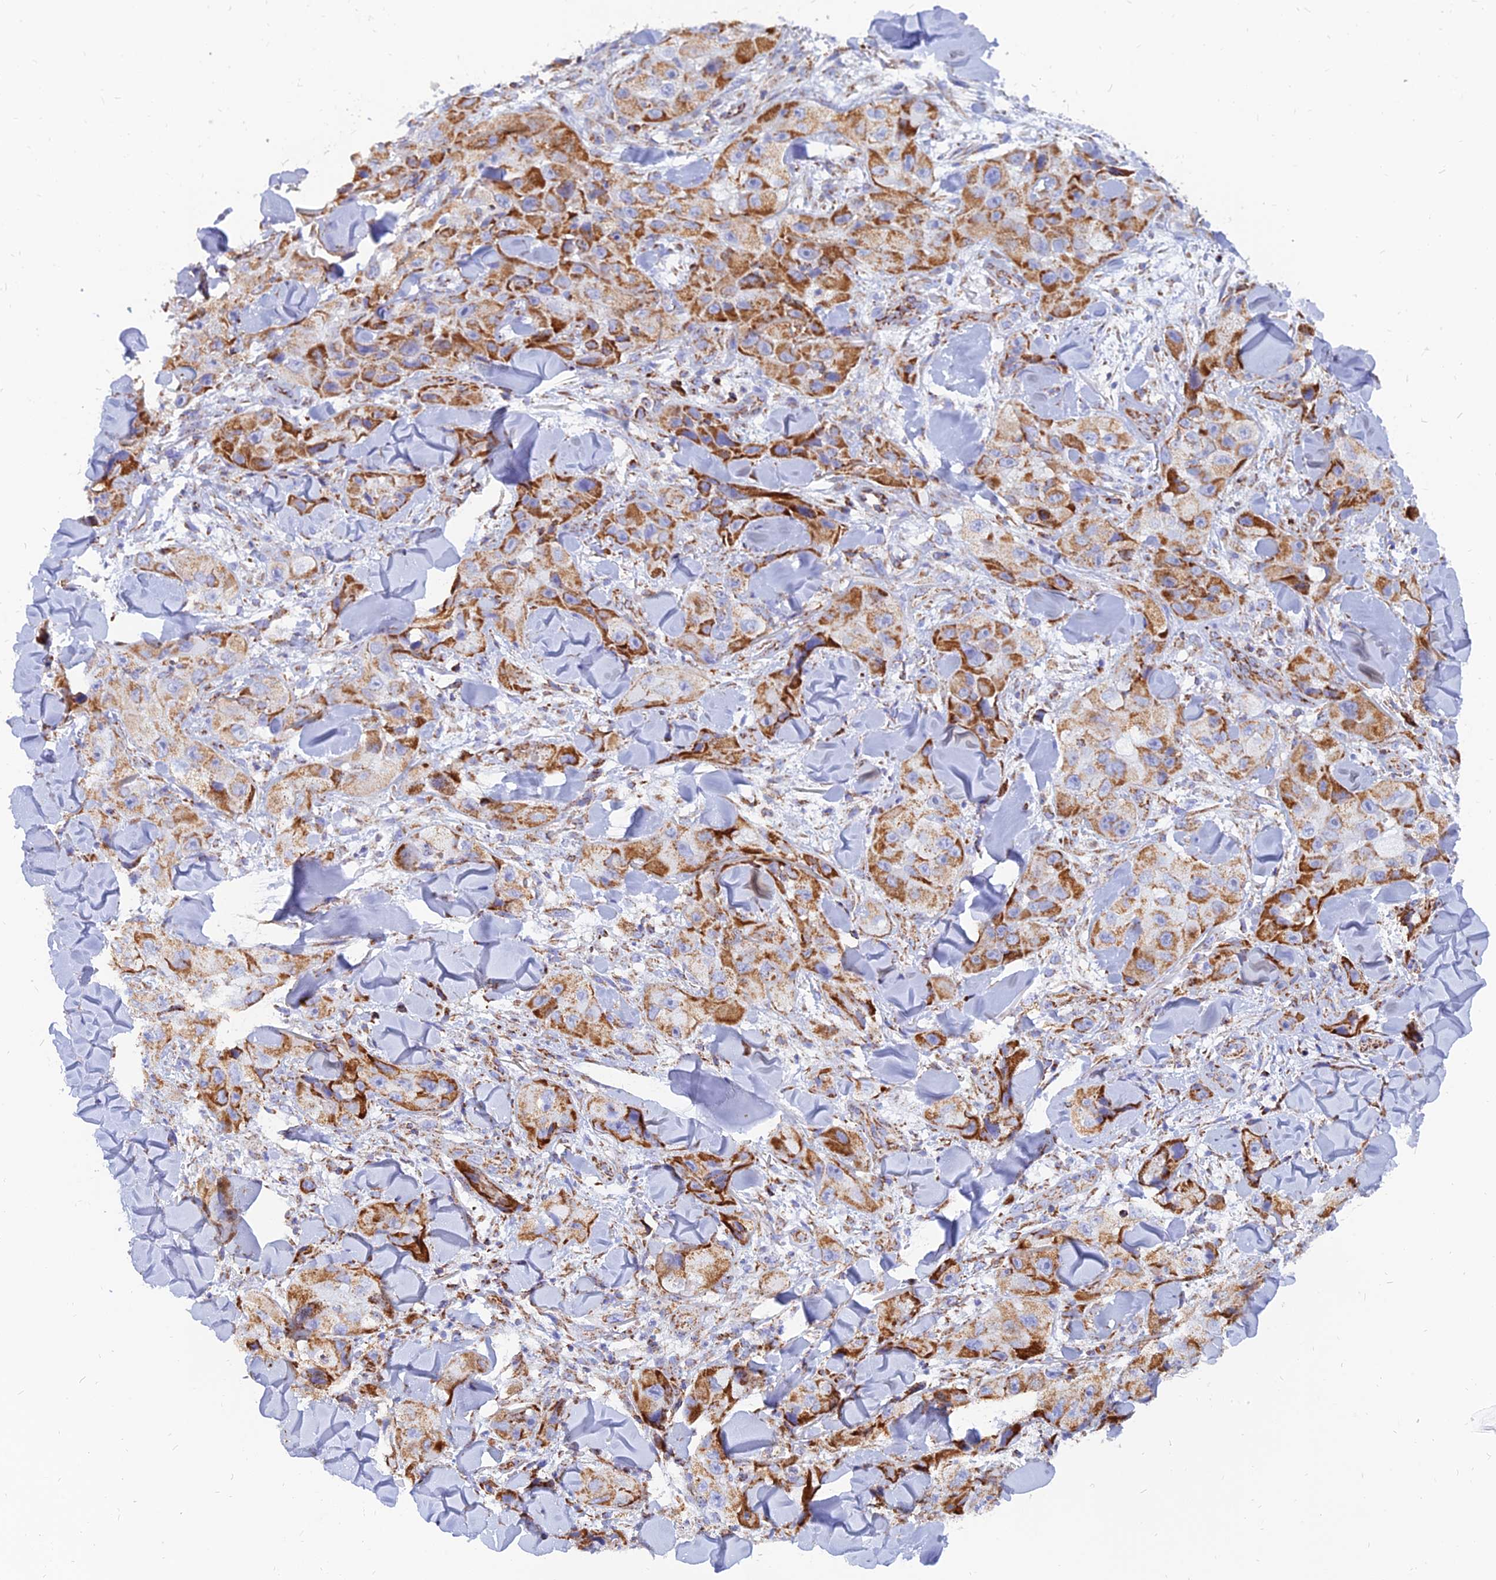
{"staining": {"intensity": "moderate", "quantity": ">75%", "location": "cytoplasmic/membranous"}, "tissue": "skin cancer", "cell_type": "Tumor cells", "image_type": "cancer", "snomed": [{"axis": "morphology", "description": "Squamous cell carcinoma, NOS"}, {"axis": "topography", "description": "Skin"}, {"axis": "topography", "description": "Subcutis"}], "caption": "This is an image of IHC staining of skin squamous cell carcinoma, which shows moderate expression in the cytoplasmic/membranous of tumor cells.", "gene": "NDUFB6", "patient": {"sex": "male", "age": 73}}